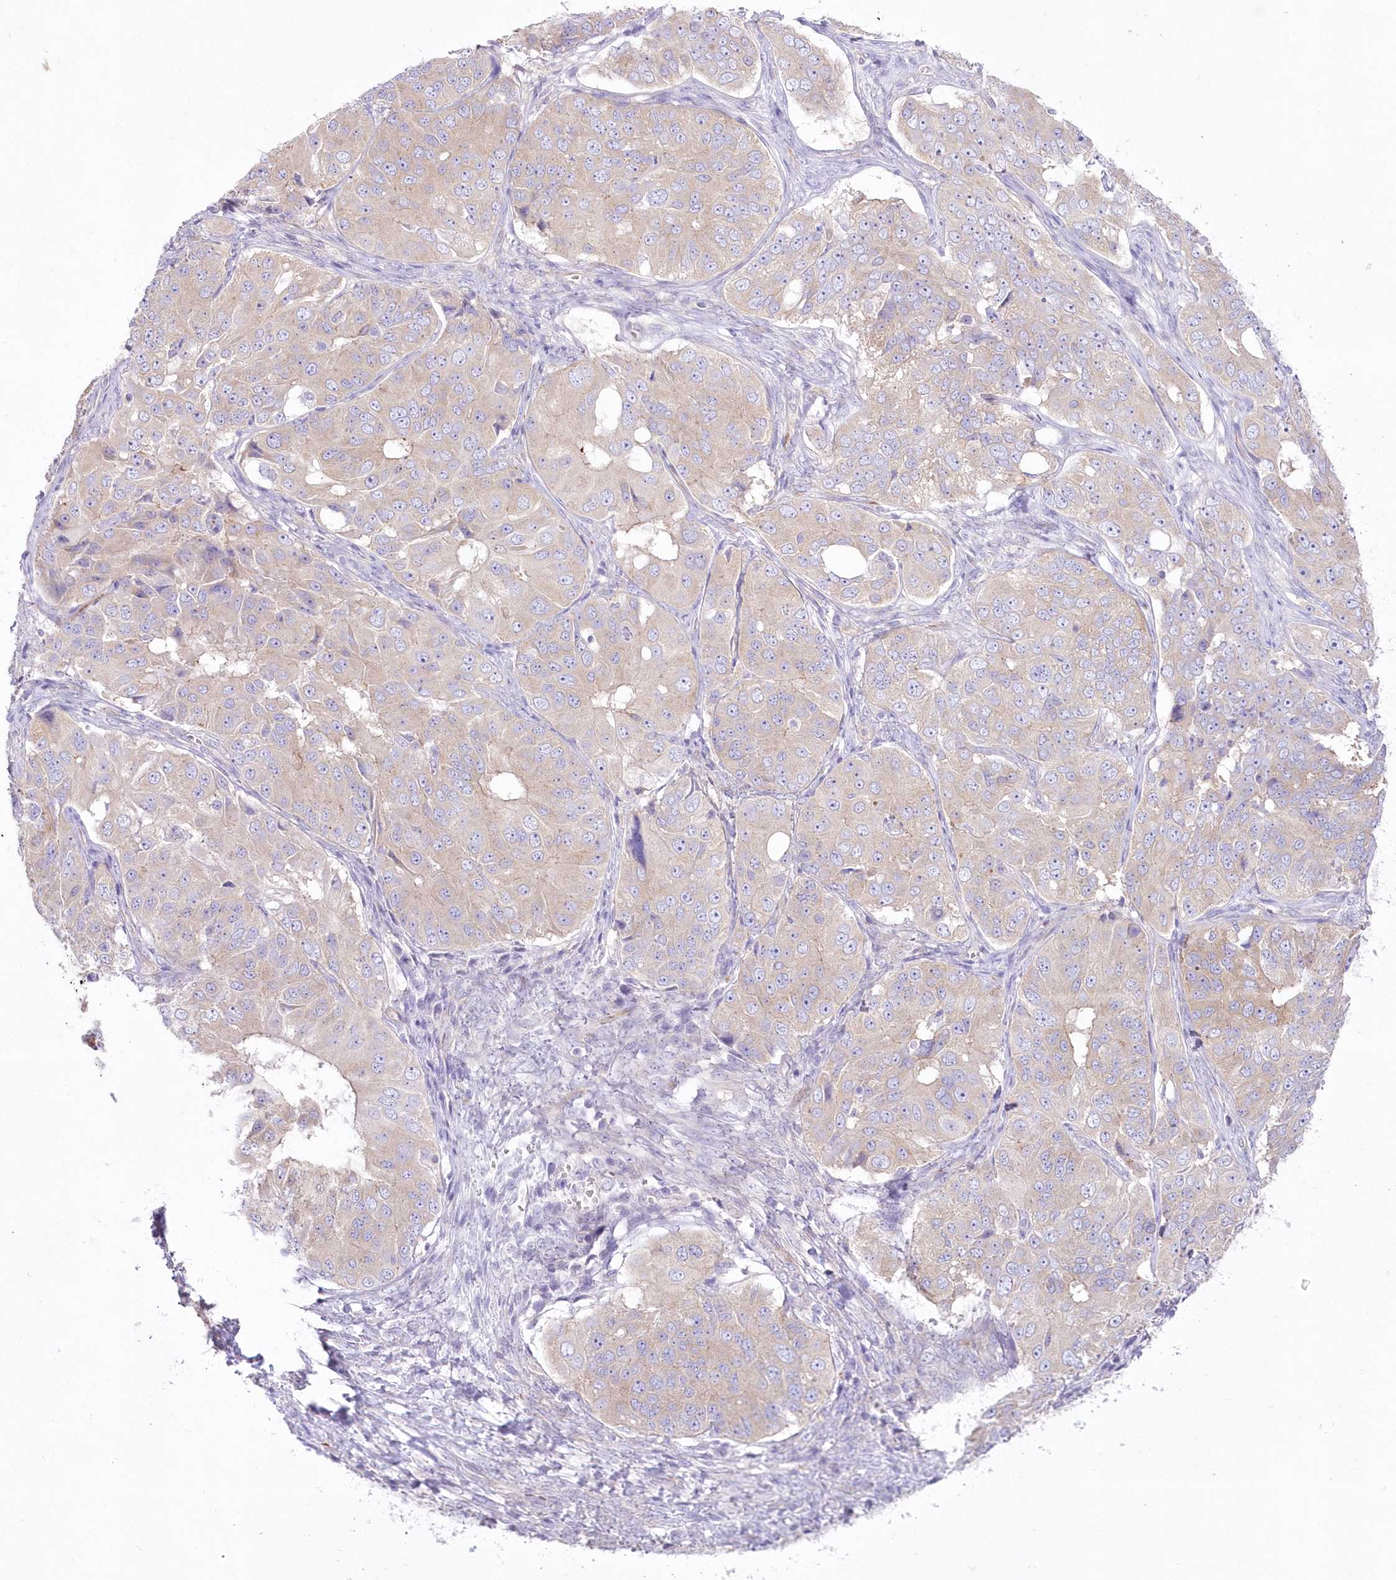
{"staining": {"intensity": "weak", "quantity": ">75%", "location": "cytoplasmic/membranous"}, "tissue": "ovarian cancer", "cell_type": "Tumor cells", "image_type": "cancer", "snomed": [{"axis": "morphology", "description": "Carcinoma, endometroid"}, {"axis": "topography", "description": "Ovary"}], "caption": "Ovarian endometroid carcinoma stained for a protein reveals weak cytoplasmic/membranous positivity in tumor cells. Ihc stains the protein in brown and the nuclei are stained blue.", "gene": "ZNF843", "patient": {"sex": "female", "age": 51}}